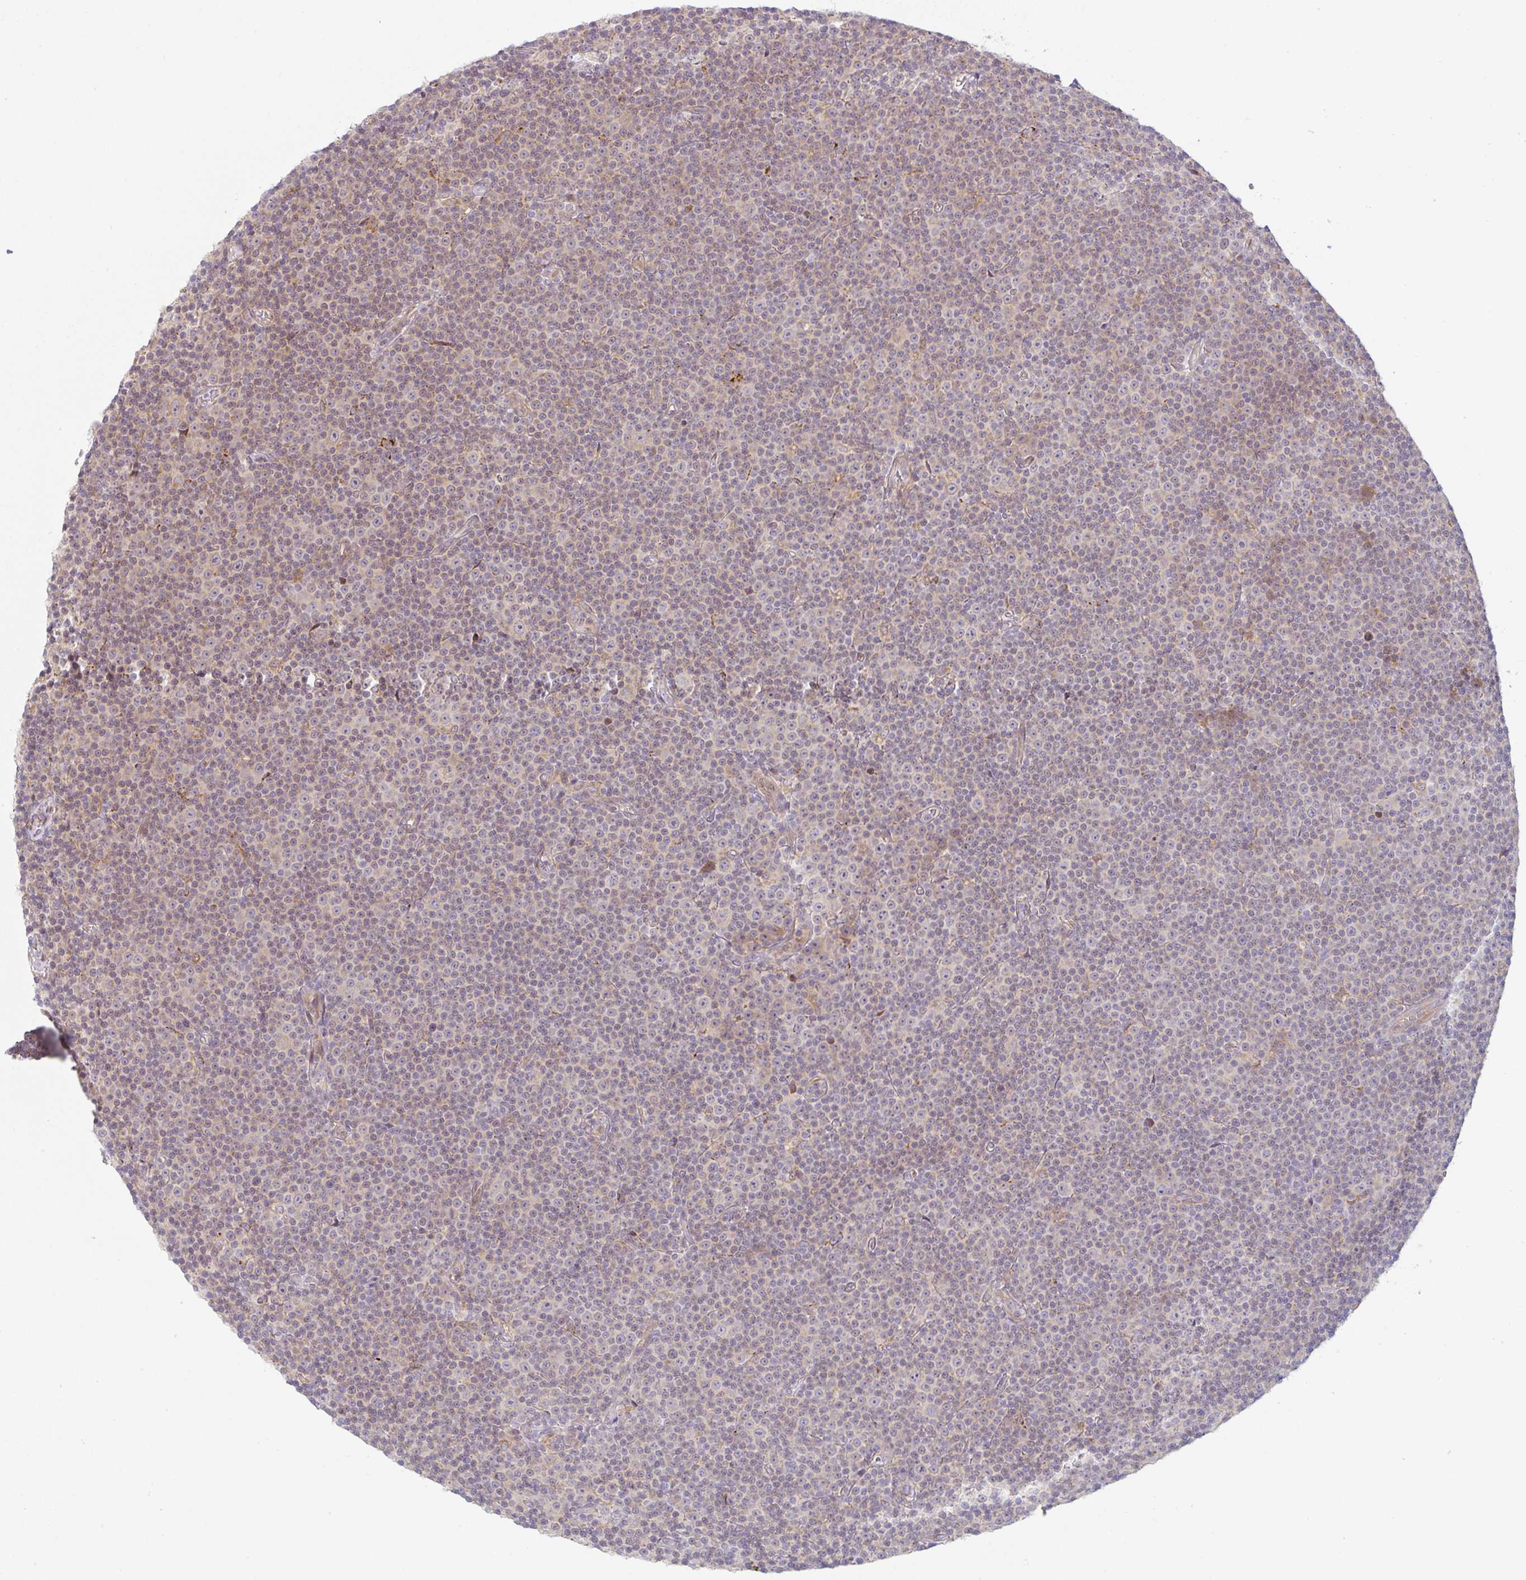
{"staining": {"intensity": "weak", "quantity": "25%-75%", "location": "nuclear"}, "tissue": "lymphoma", "cell_type": "Tumor cells", "image_type": "cancer", "snomed": [{"axis": "morphology", "description": "Malignant lymphoma, non-Hodgkin's type, Low grade"}, {"axis": "topography", "description": "Lymph node"}], "caption": "Human lymphoma stained with a protein marker exhibits weak staining in tumor cells.", "gene": "MOB1A", "patient": {"sex": "female", "age": 67}}